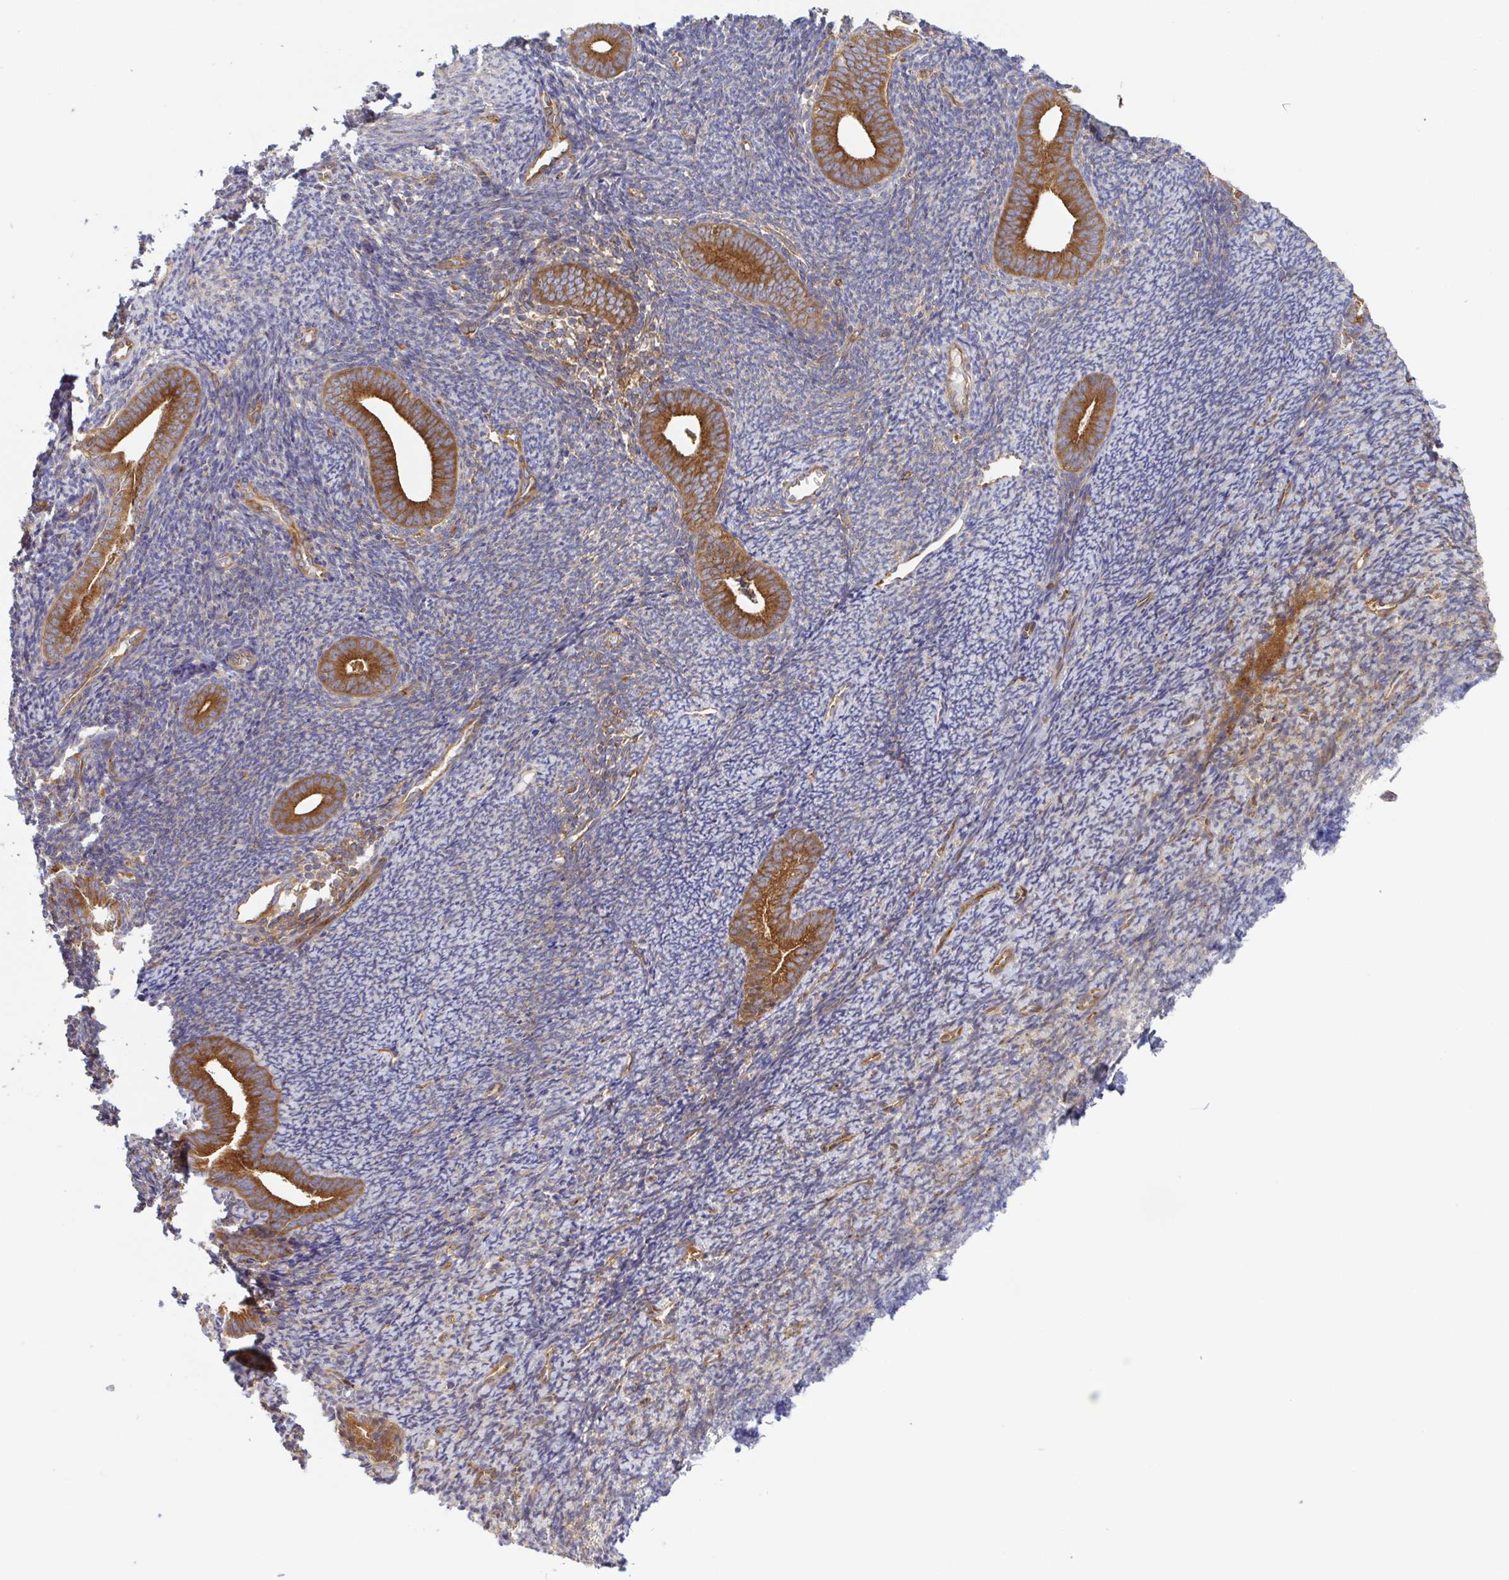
{"staining": {"intensity": "weak", "quantity": "<25%", "location": "cytoplasmic/membranous"}, "tissue": "endometrium", "cell_type": "Cells in endometrial stroma", "image_type": "normal", "snomed": [{"axis": "morphology", "description": "Normal tissue, NOS"}, {"axis": "topography", "description": "Endometrium"}], "caption": "Immunohistochemistry histopathology image of benign endometrium: endometrium stained with DAB (3,3'-diaminobenzidine) demonstrates no significant protein positivity in cells in endometrial stroma.", "gene": "KIF5B", "patient": {"sex": "female", "age": 39}}